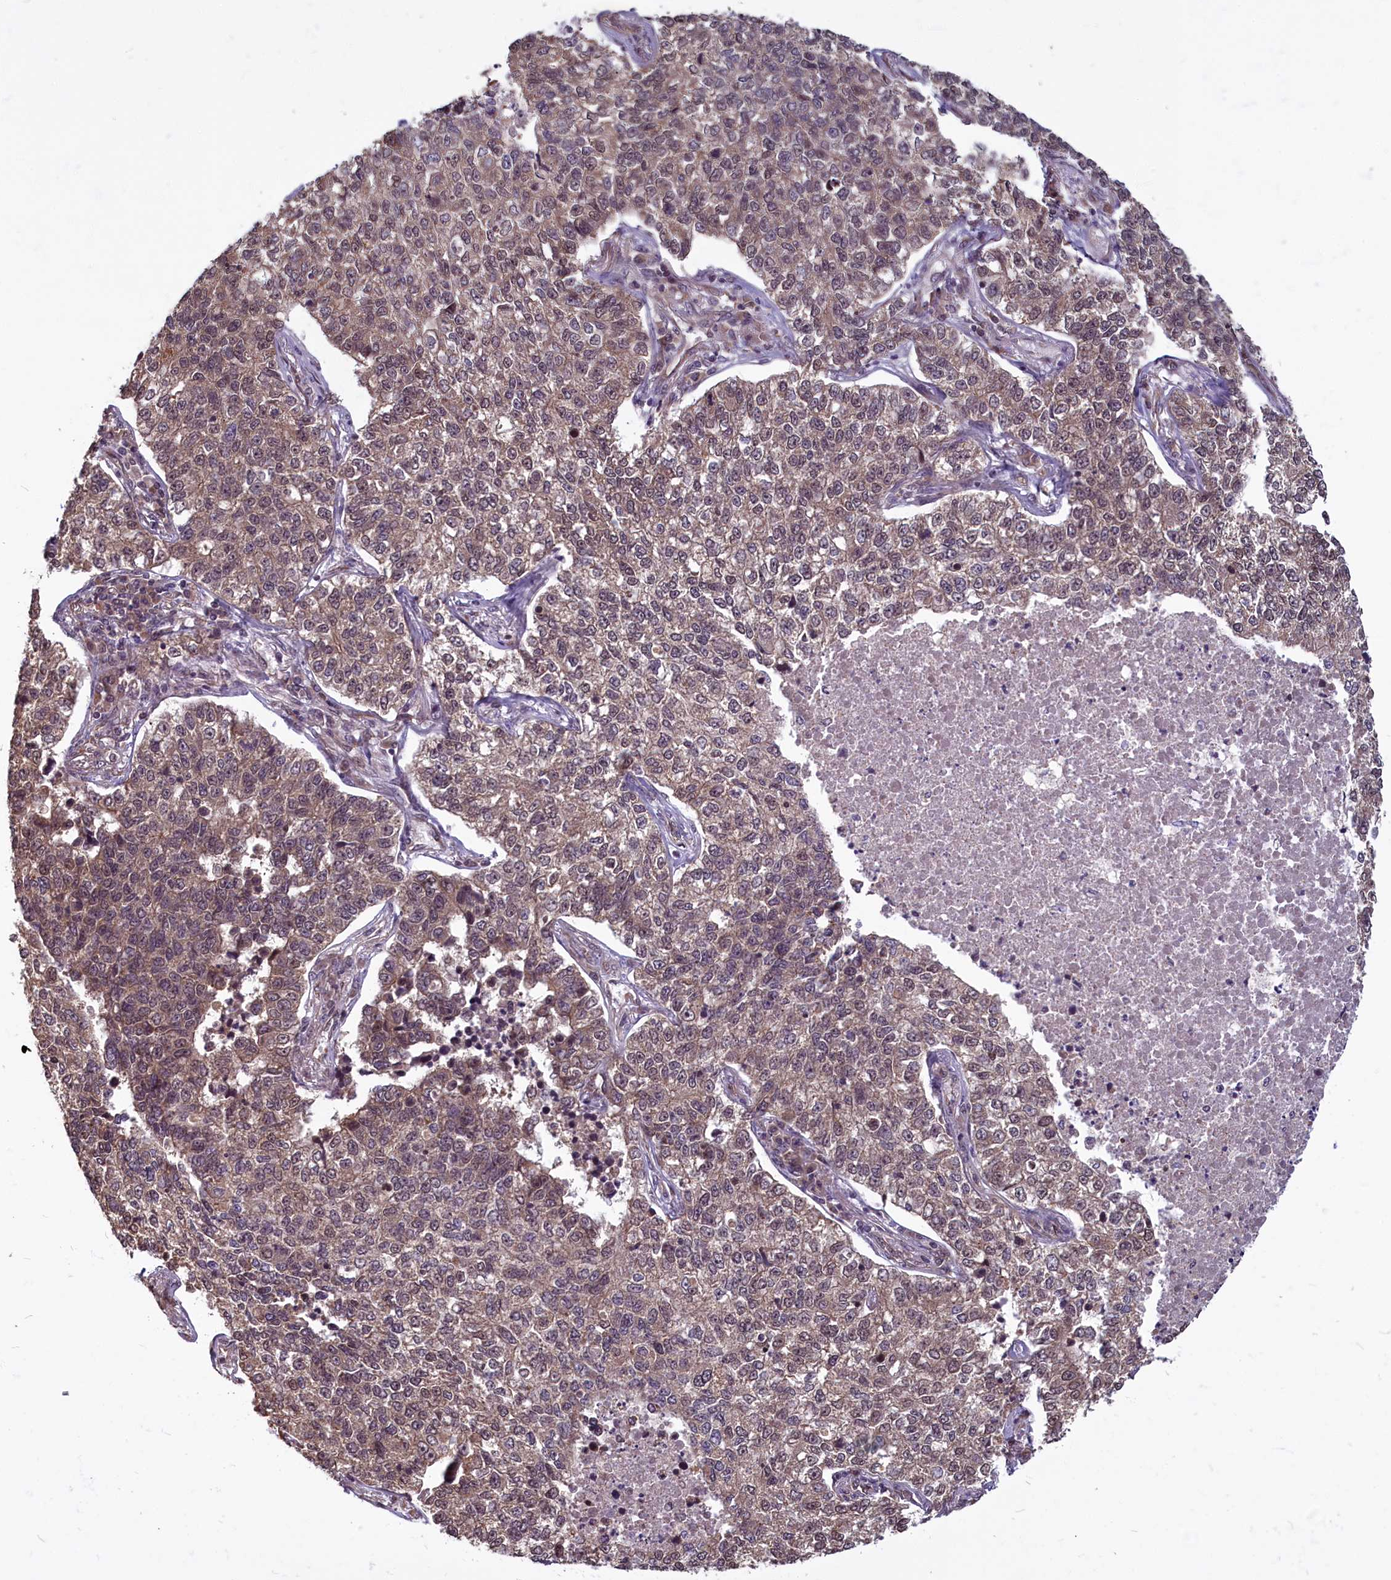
{"staining": {"intensity": "moderate", "quantity": ">75%", "location": "cytoplasmic/membranous"}, "tissue": "lung cancer", "cell_type": "Tumor cells", "image_type": "cancer", "snomed": [{"axis": "morphology", "description": "Adenocarcinoma, NOS"}, {"axis": "topography", "description": "Lung"}], "caption": "Lung cancer (adenocarcinoma) stained with DAB immunohistochemistry demonstrates medium levels of moderate cytoplasmic/membranous positivity in approximately >75% of tumor cells. Nuclei are stained in blue.", "gene": "MYCBP", "patient": {"sex": "male", "age": 49}}